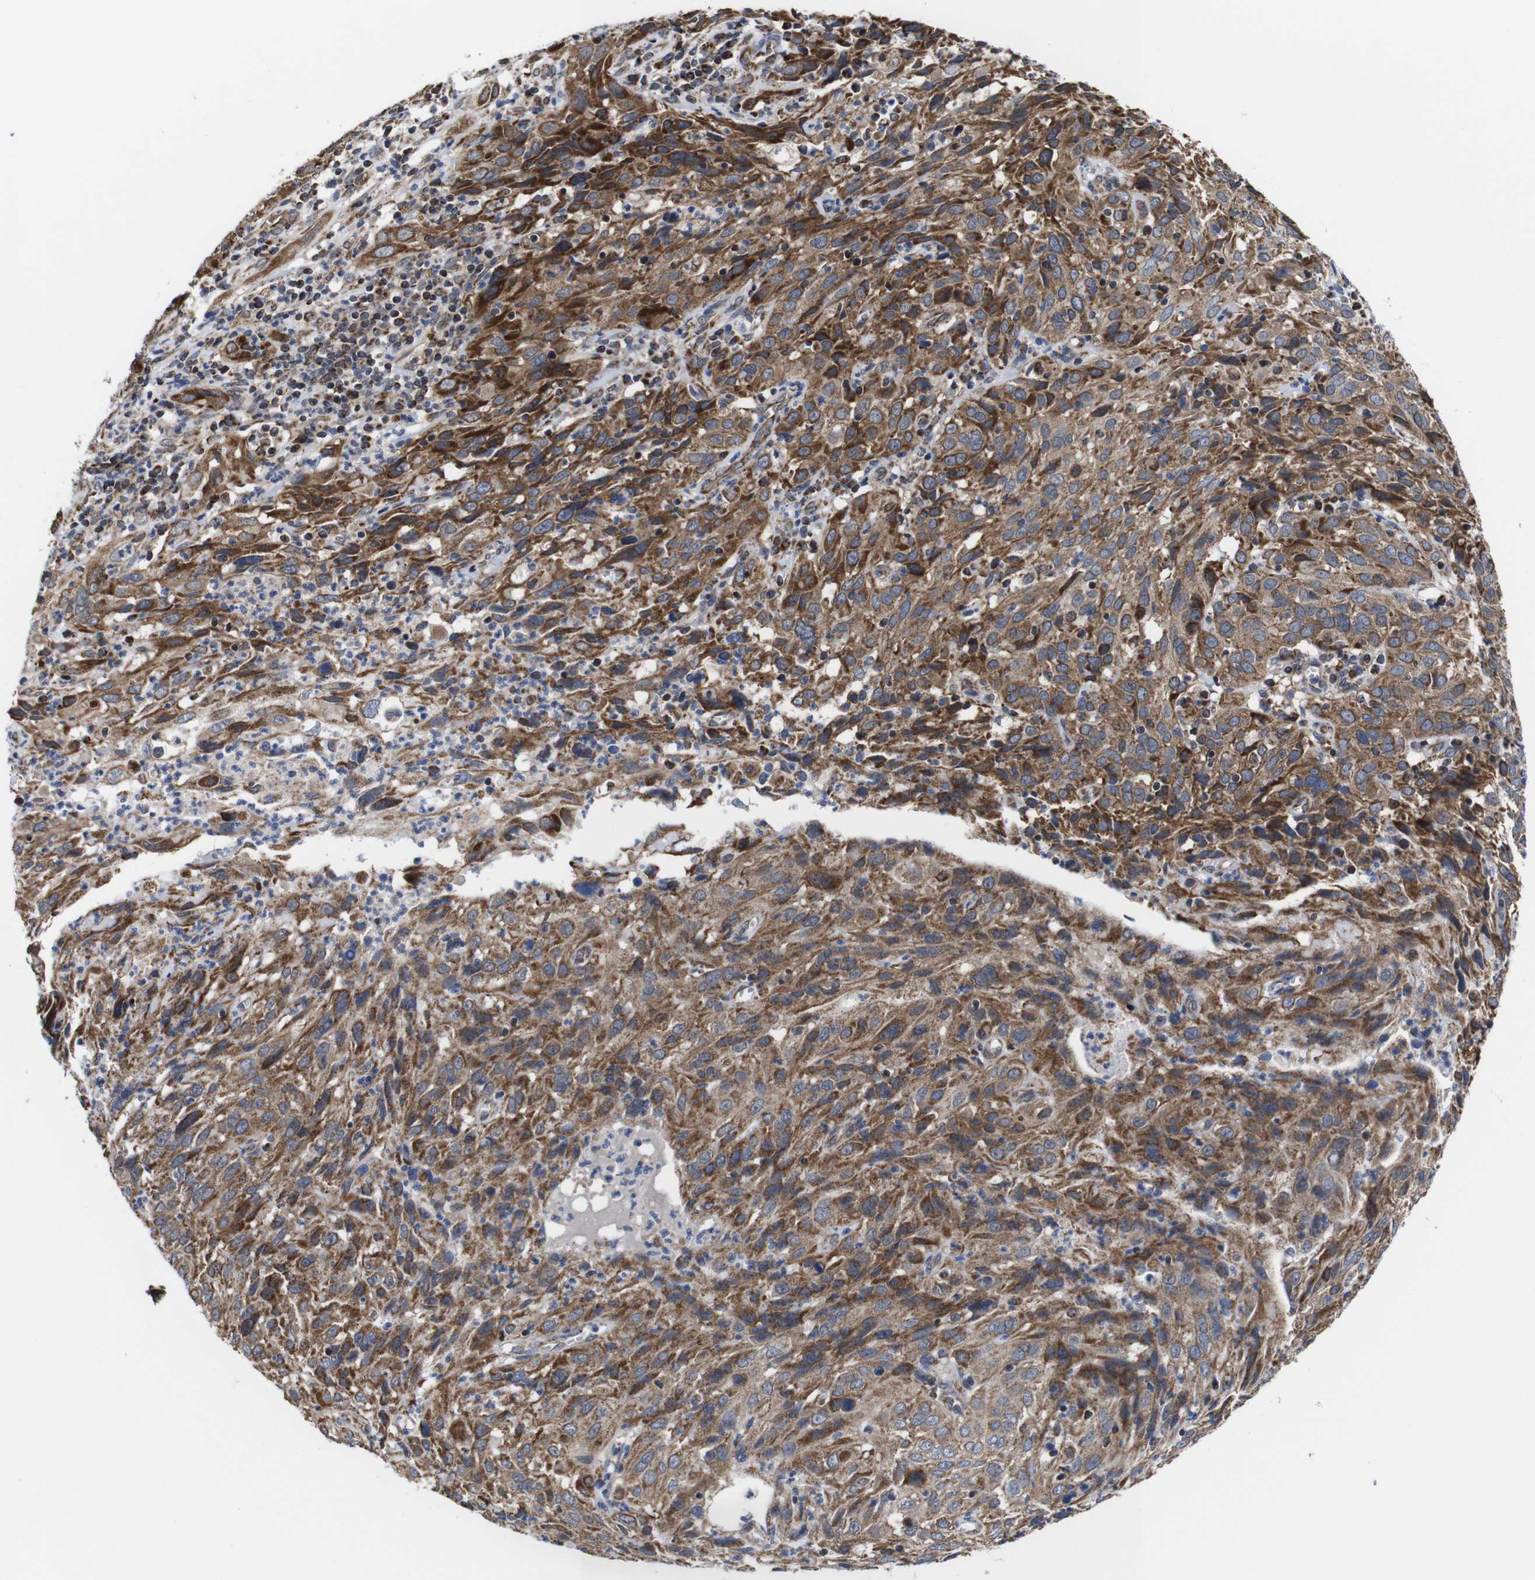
{"staining": {"intensity": "moderate", "quantity": ">75%", "location": "cytoplasmic/membranous"}, "tissue": "cervical cancer", "cell_type": "Tumor cells", "image_type": "cancer", "snomed": [{"axis": "morphology", "description": "Squamous cell carcinoma, NOS"}, {"axis": "topography", "description": "Cervix"}], "caption": "IHC photomicrograph of cervical cancer (squamous cell carcinoma) stained for a protein (brown), which reveals medium levels of moderate cytoplasmic/membranous expression in about >75% of tumor cells.", "gene": "C17orf80", "patient": {"sex": "female", "age": 32}}